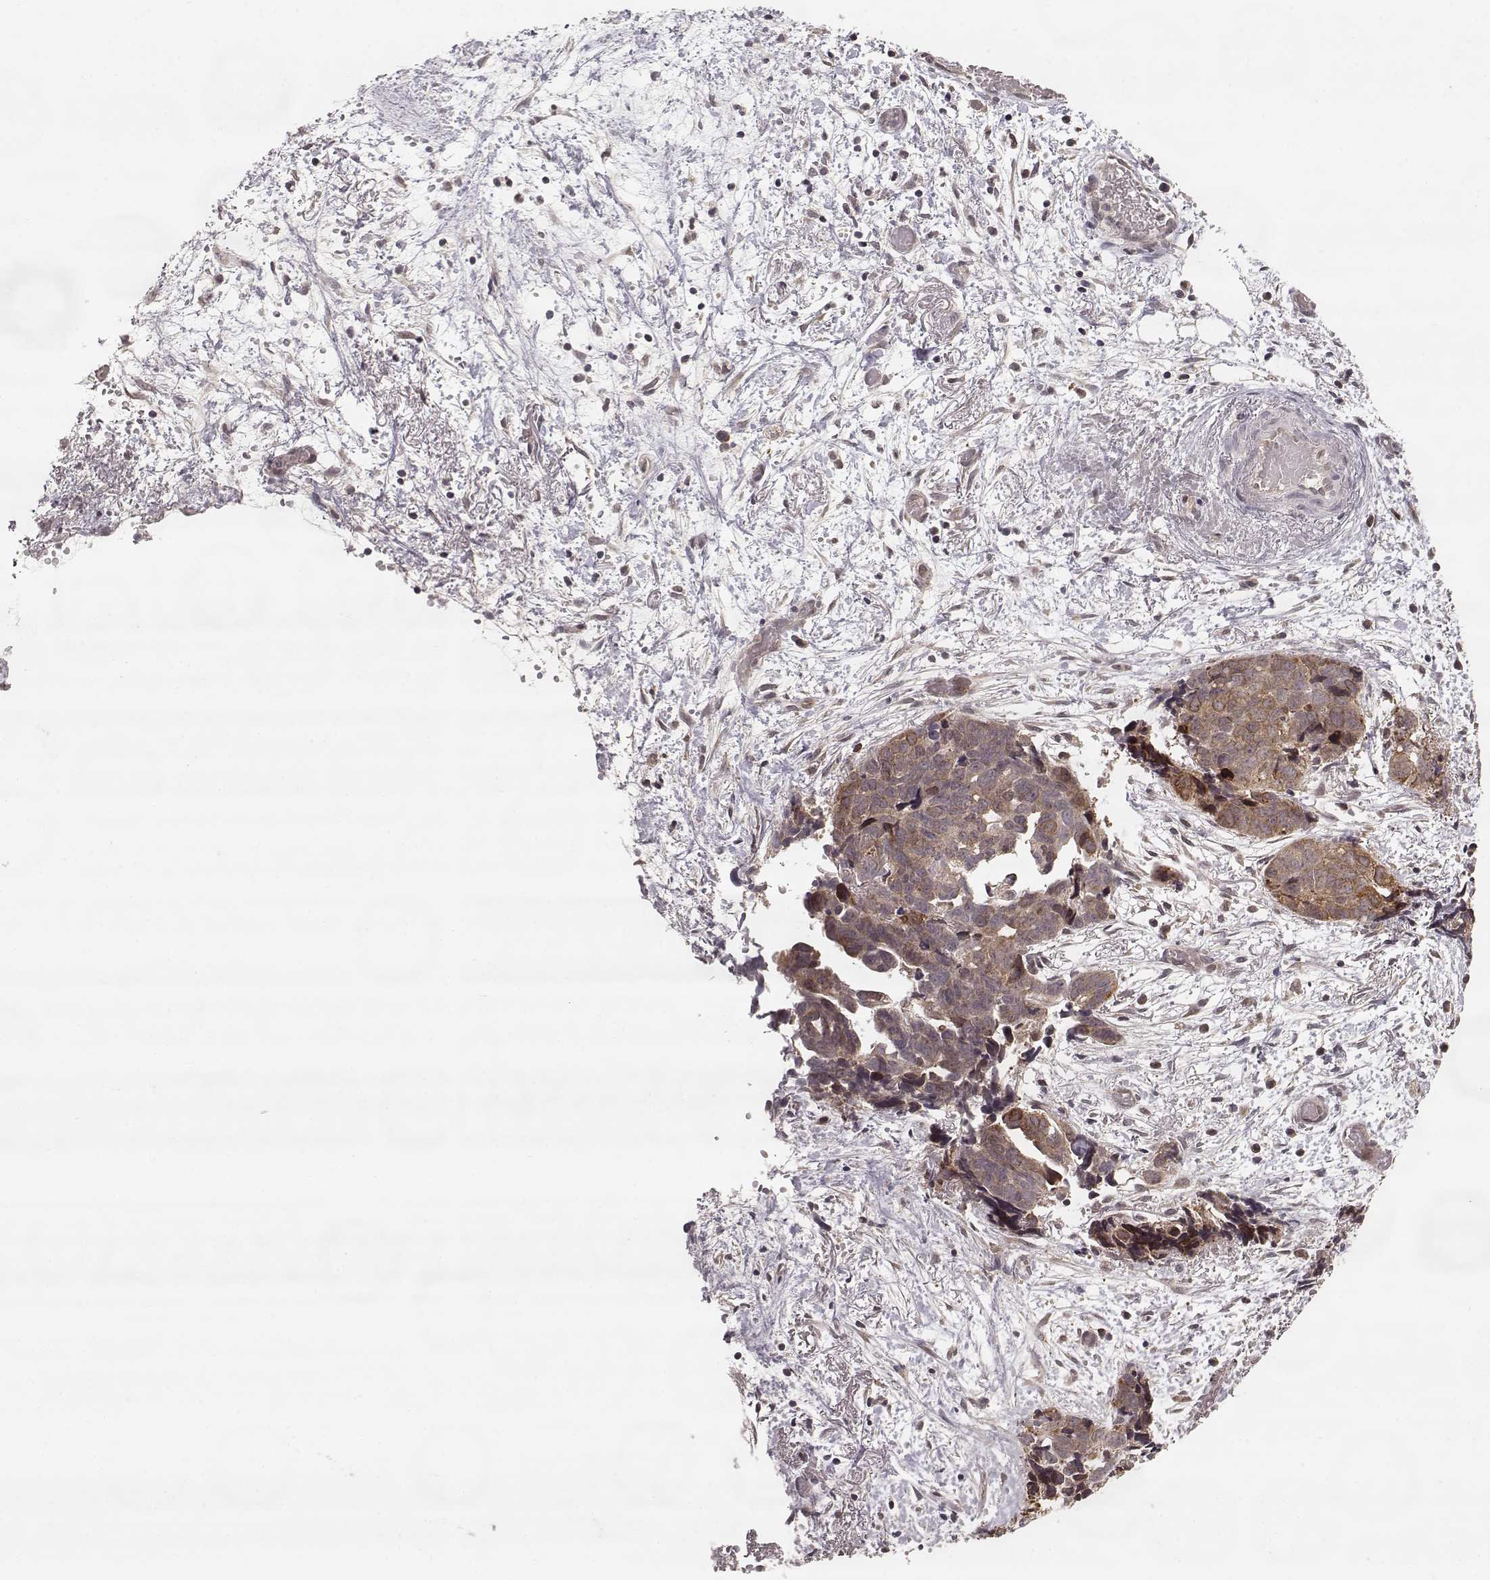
{"staining": {"intensity": "moderate", "quantity": ">75%", "location": "cytoplasmic/membranous"}, "tissue": "ovarian cancer", "cell_type": "Tumor cells", "image_type": "cancer", "snomed": [{"axis": "morphology", "description": "Cystadenocarcinoma, serous, NOS"}, {"axis": "topography", "description": "Ovary"}], "caption": "A medium amount of moderate cytoplasmic/membranous positivity is appreciated in about >75% of tumor cells in ovarian serous cystadenocarcinoma tissue.", "gene": "ELOVL5", "patient": {"sex": "female", "age": 69}}